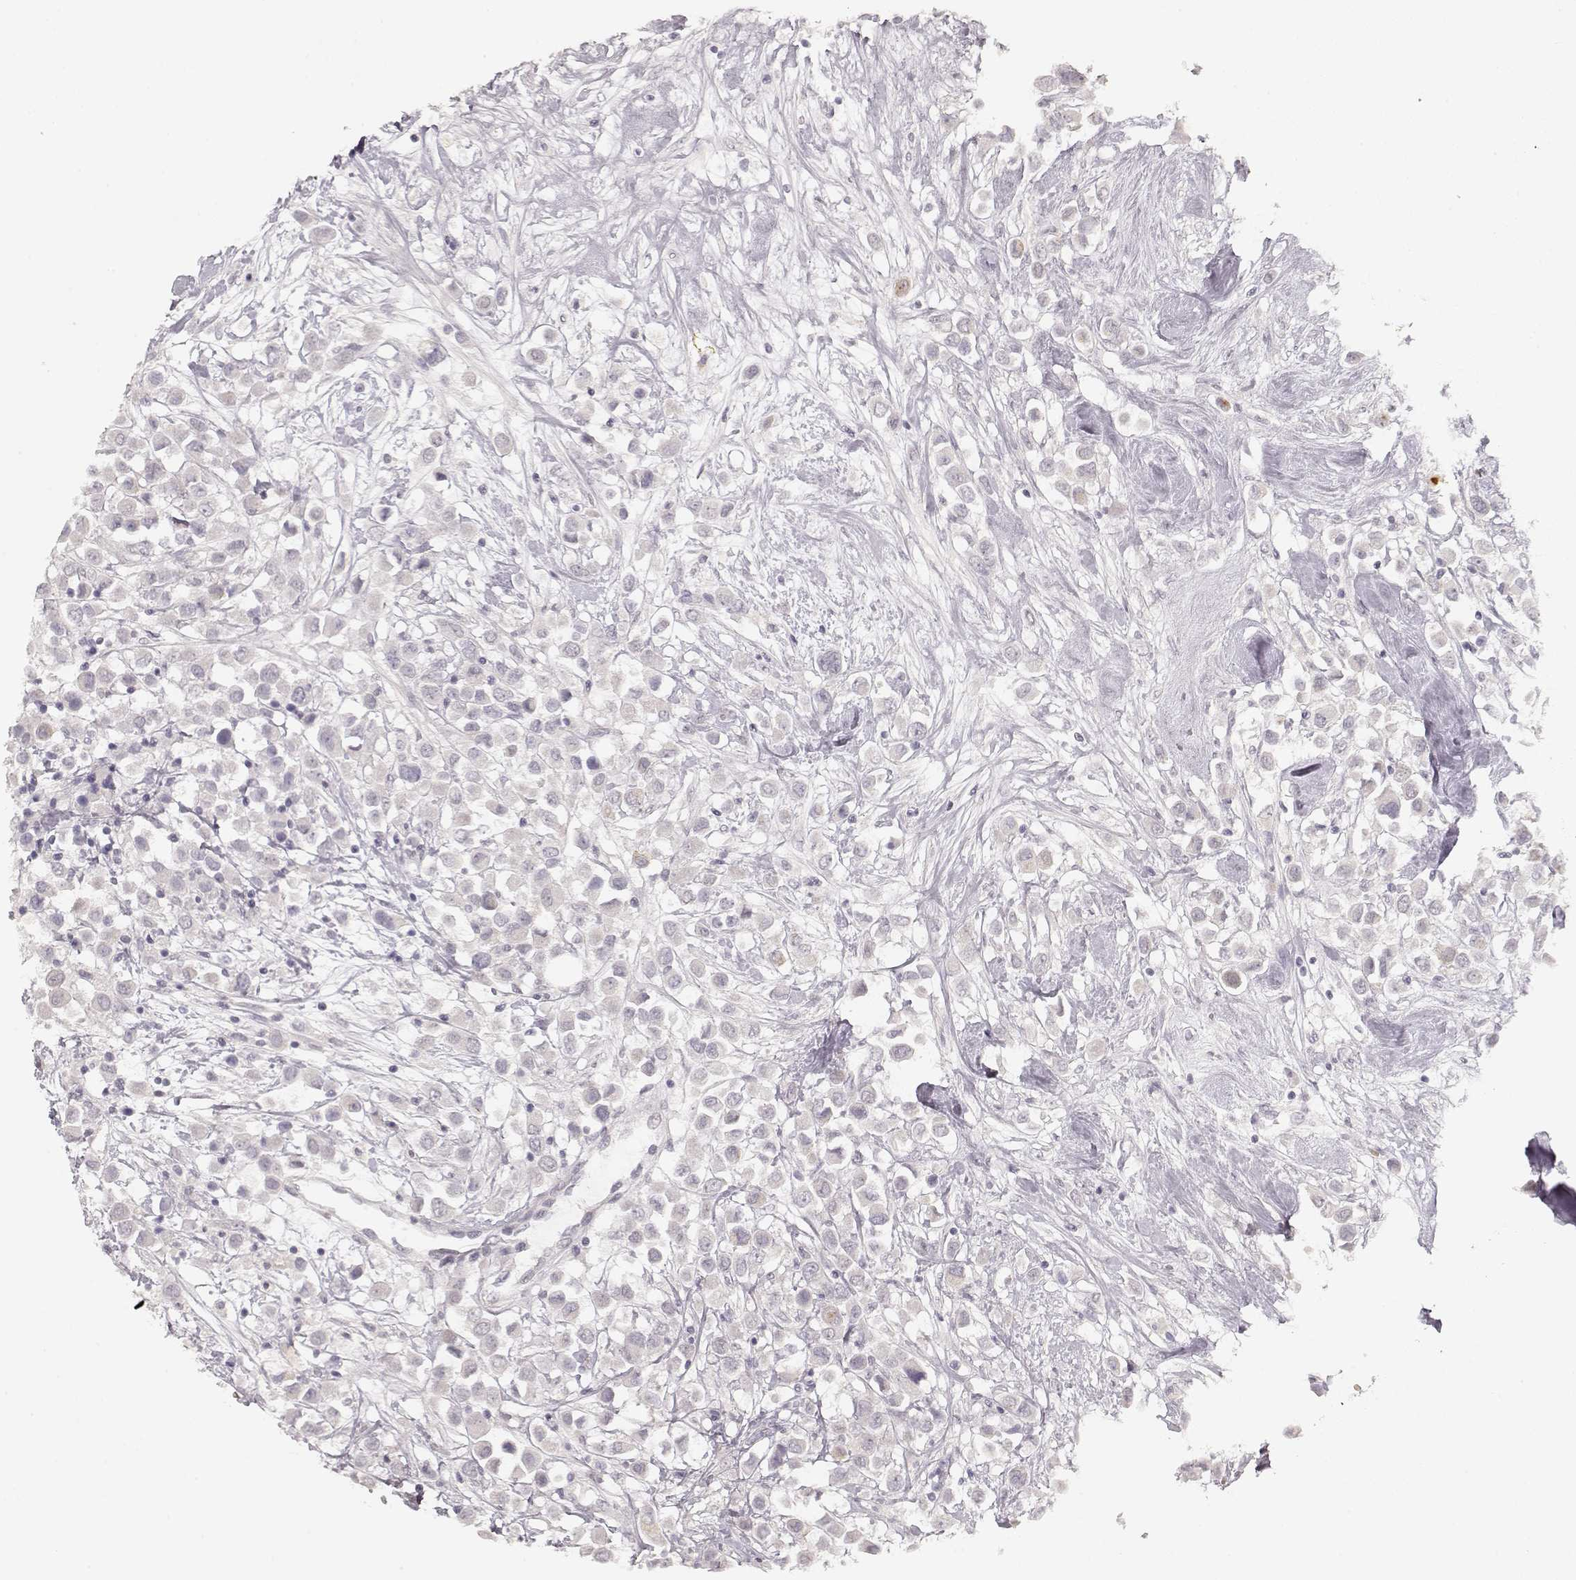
{"staining": {"intensity": "negative", "quantity": "none", "location": "none"}, "tissue": "breast cancer", "cell_type": "Tumor cells", "image_type": "cancer", "snomed": [{"axis": "morphology", "description": "Duct carcinoma"}, {"axis": "topography", "description": "Breast"}], "caption": "This is an IHC photomicrograph of human breast infiltrating ductal carcinoma. There is no staining in tumor cells.", "gene": "LAMC2", "patient": {"sex": "female", "age": 61}}